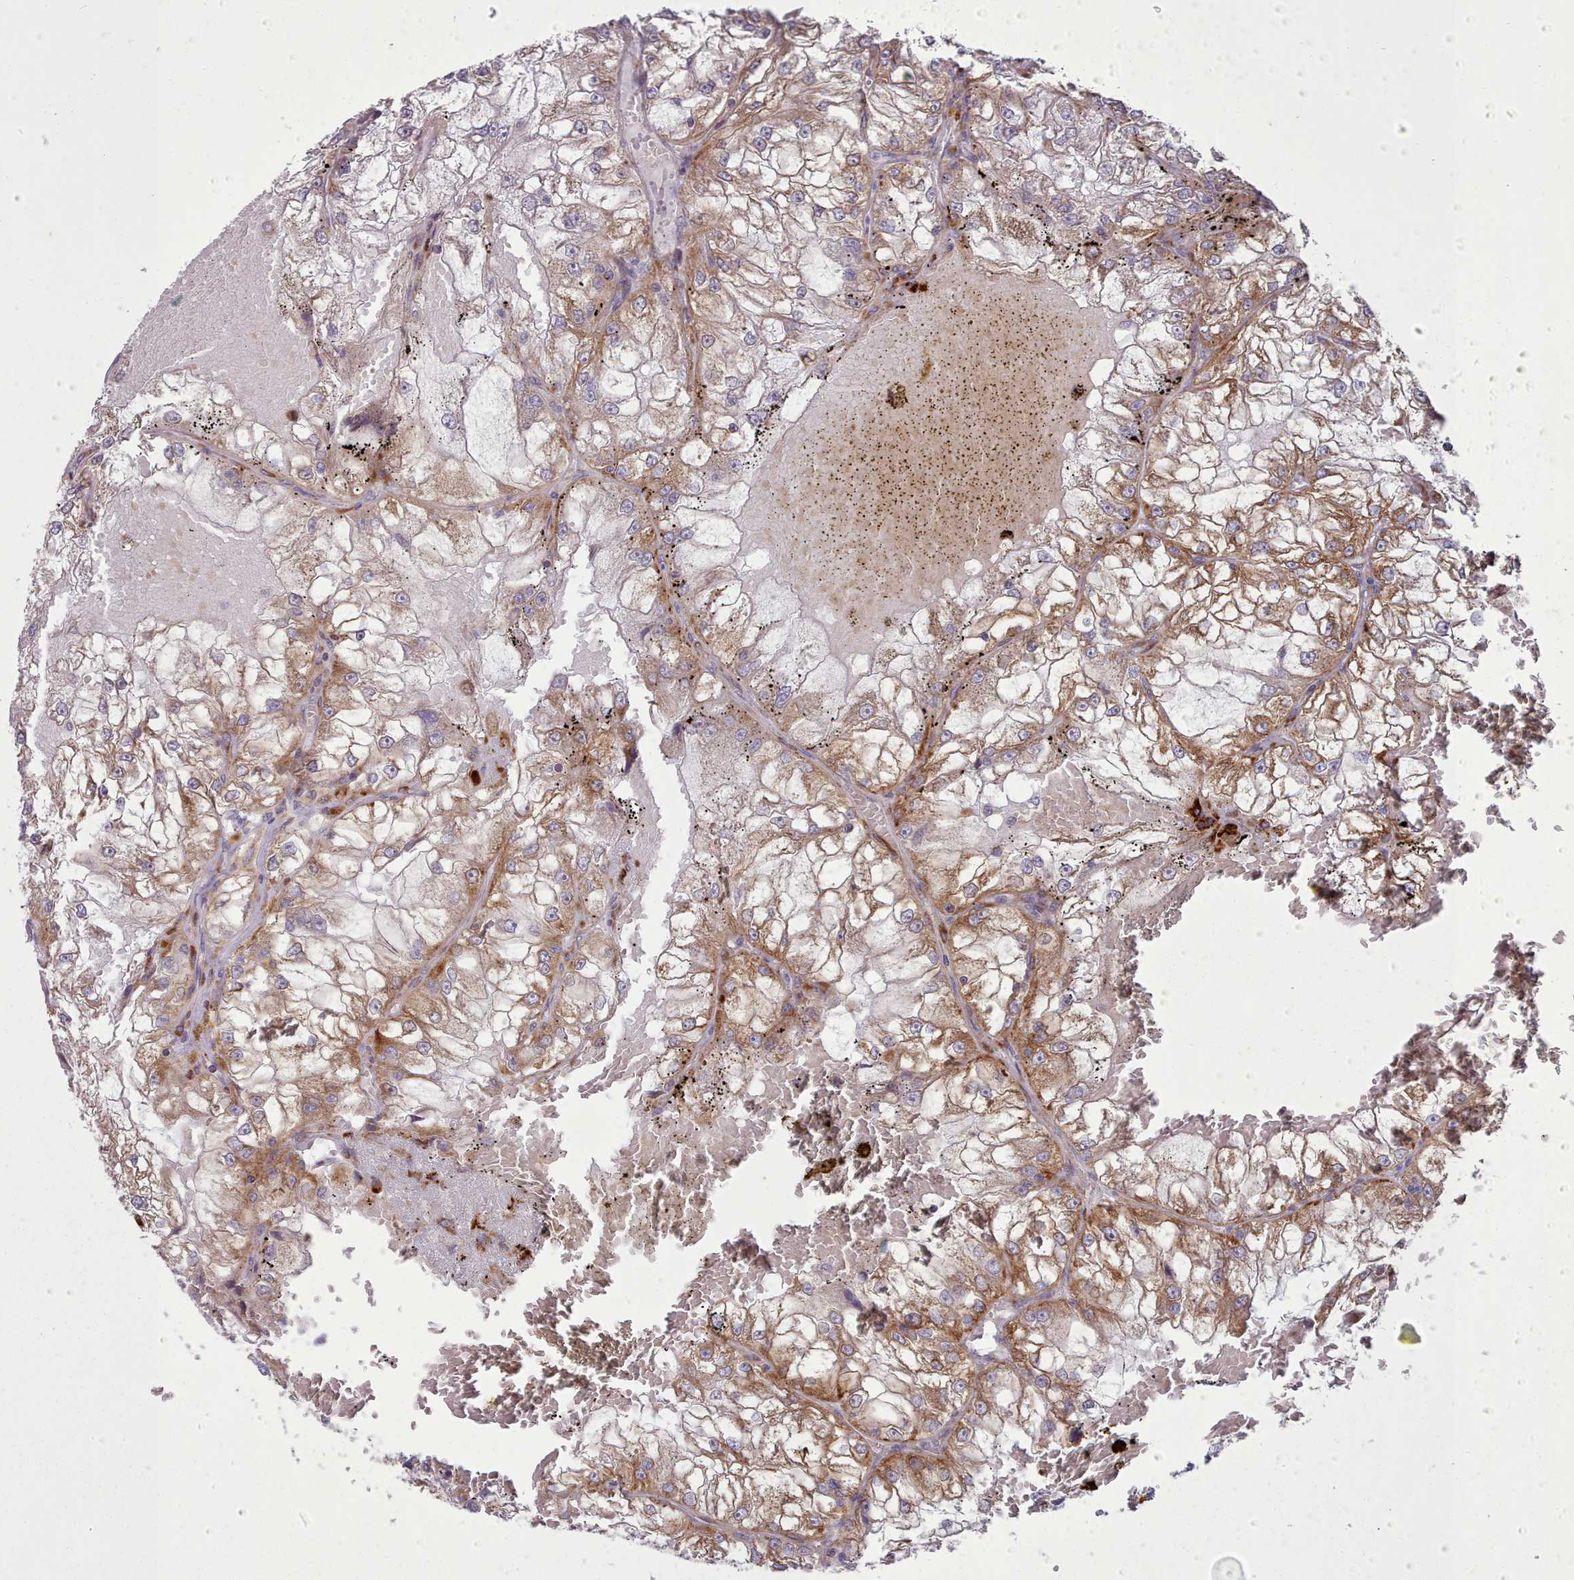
{"staining": {"intensity": "moderate", "quantity": ">75%", "location": "cytoplasmic/membranous"}, "tissue": "renal cancer", "cell_type": "Tumor cells", "image_type": "cancer", "snomed": [{"axis": "morphology", "description": "Adenocarcinoma, NOS"}, {"axis": "topography", "description": "Kidney"}], "caption": "Moderate cytoplasmic/membranous staining is appreciated in approximately >75% of tumor cells in renal adenocarcinoma.", "gene": "FKBP10", "patient": {"sex": "female", "age": 72}}